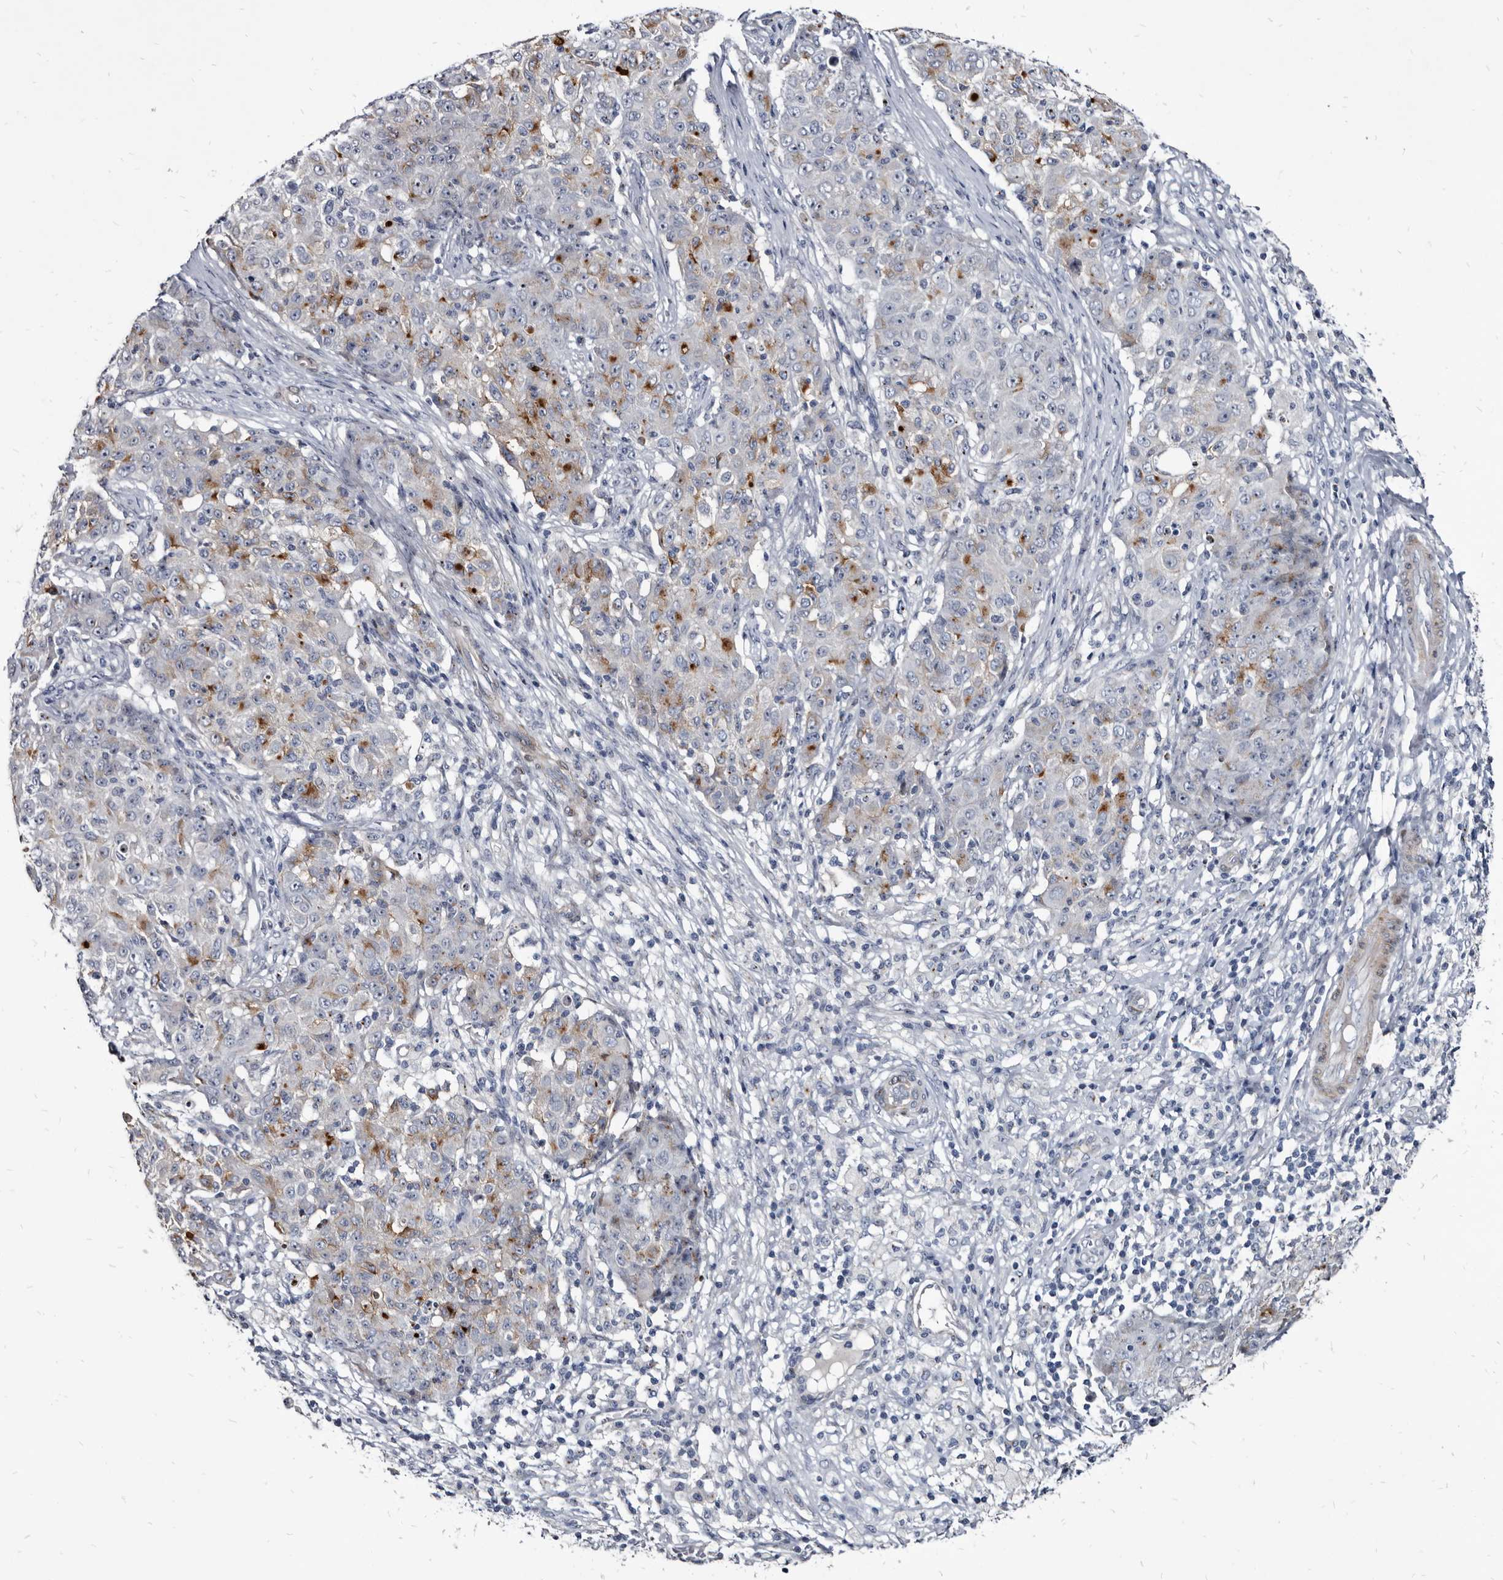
{"staining": {"intensity": "moderate", "quantity": "25%-75%", "location": "cytoplasmic/membranous"}, "tissue": "ovarian cancer", "cell_type": "Tumor cells", "image_type": "cancer", "snomed": [{"axis": "morphology", "description": "Carcinoma, endometroid"}, {"axis": "topography", "description": "Ovary"}], "caption": "This photomicrograph shows immunohistochemistry staining of human ovarian cancer (endometroid carcinoma), with medium moderate cytoplasmic/membranous staining in approximately 25%-75% of tumor cells.", "gene": "PRSS8", "patient": {"sex": "female", "age": 42}}